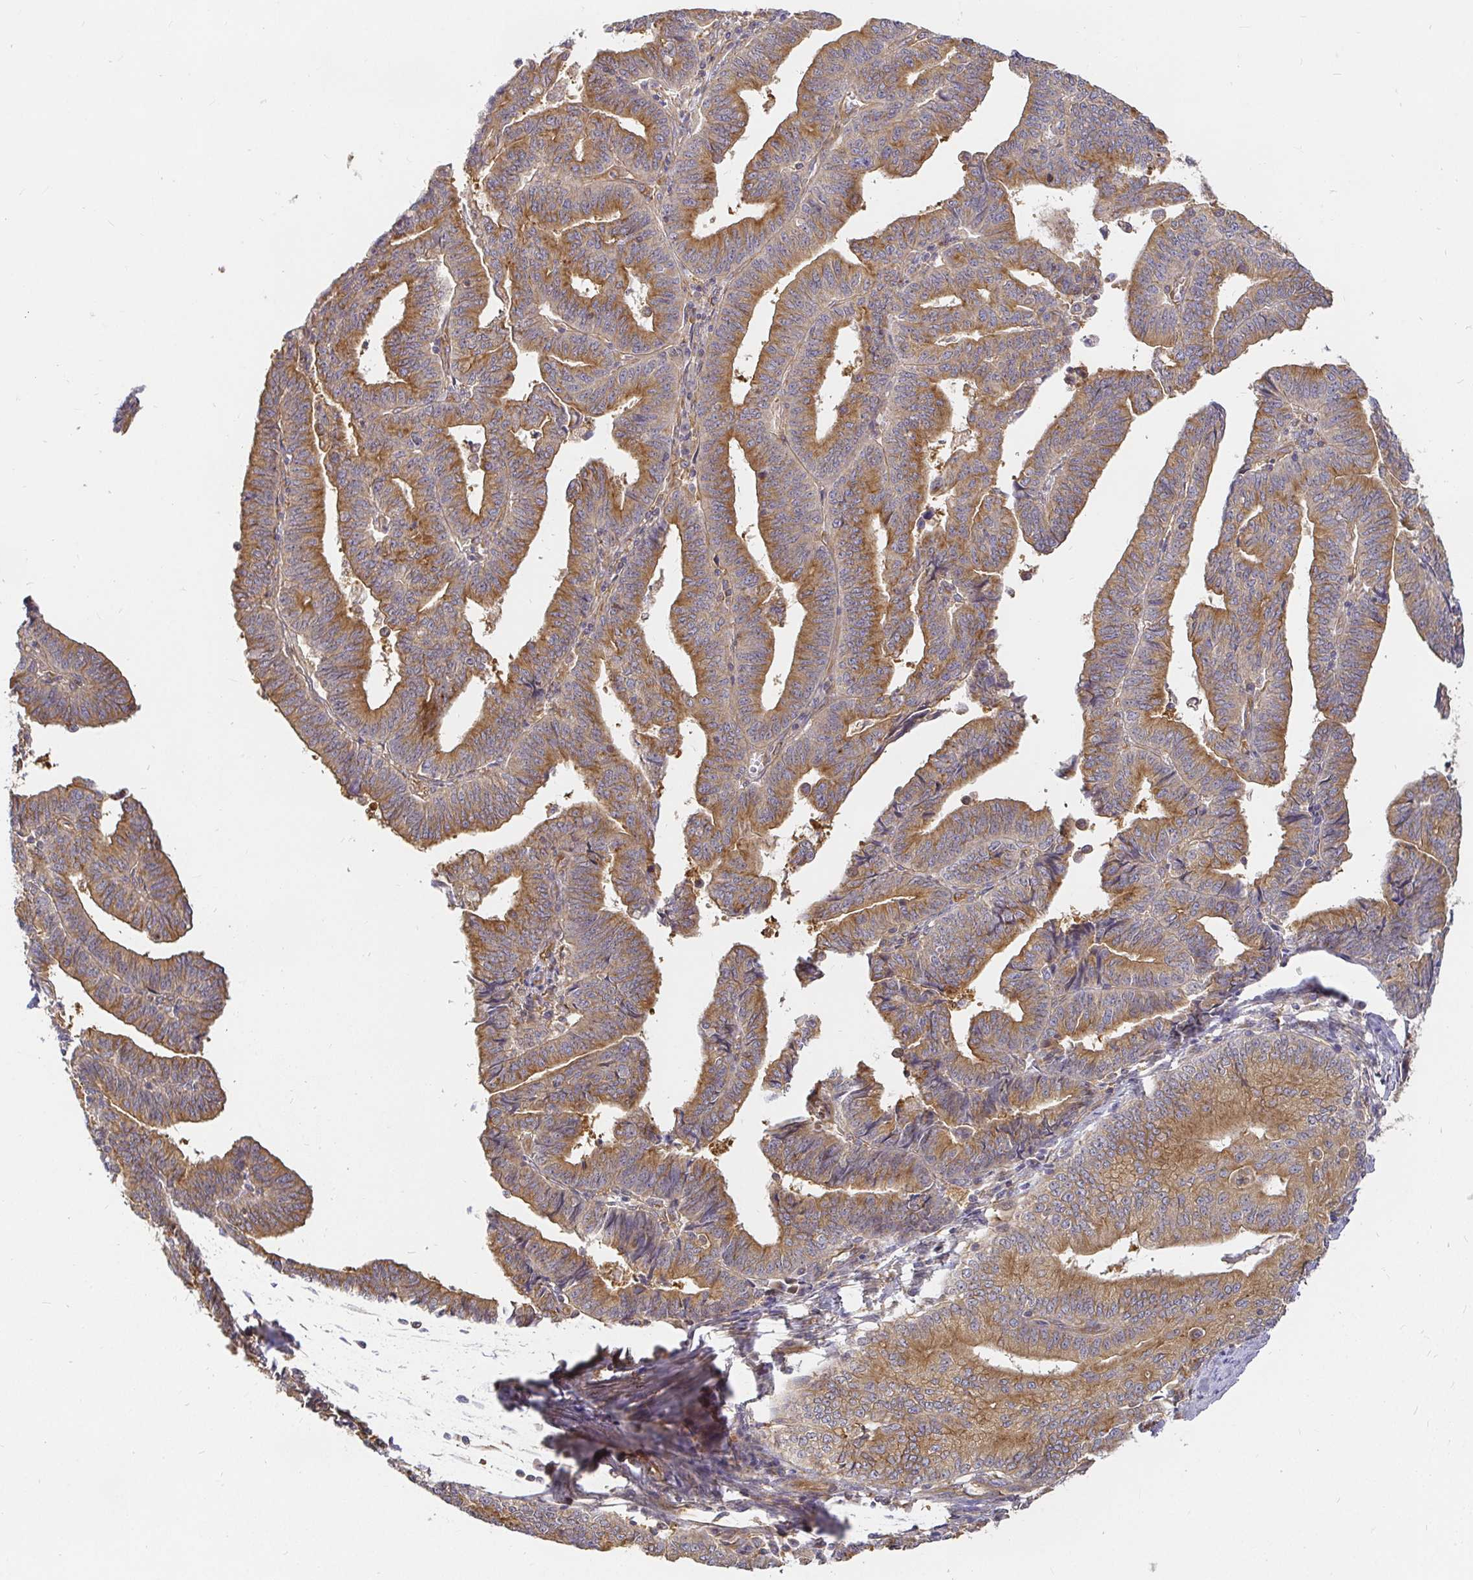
{"staining": {"intensity": "moderate", "quantity": ">75%", "location": "cytoplasmic/membranous"}, "tissue": "endometrial cancer", "cell_type": "Tumor cells", "image_type": "cancer", "snomed": [{"axis": "morphology", "description": "Adenocarcinoma, NOS"}, {"axis": "topography", "description": "Endometrium"}], "caption": "Immunohistochemical staining of endometrial cancer shows moderate cytoplasmic/membranous protein positivity in about >75% of tumor cells.", "gene": "KIF5B", "patient": {"sex": "female", "age": 65}}